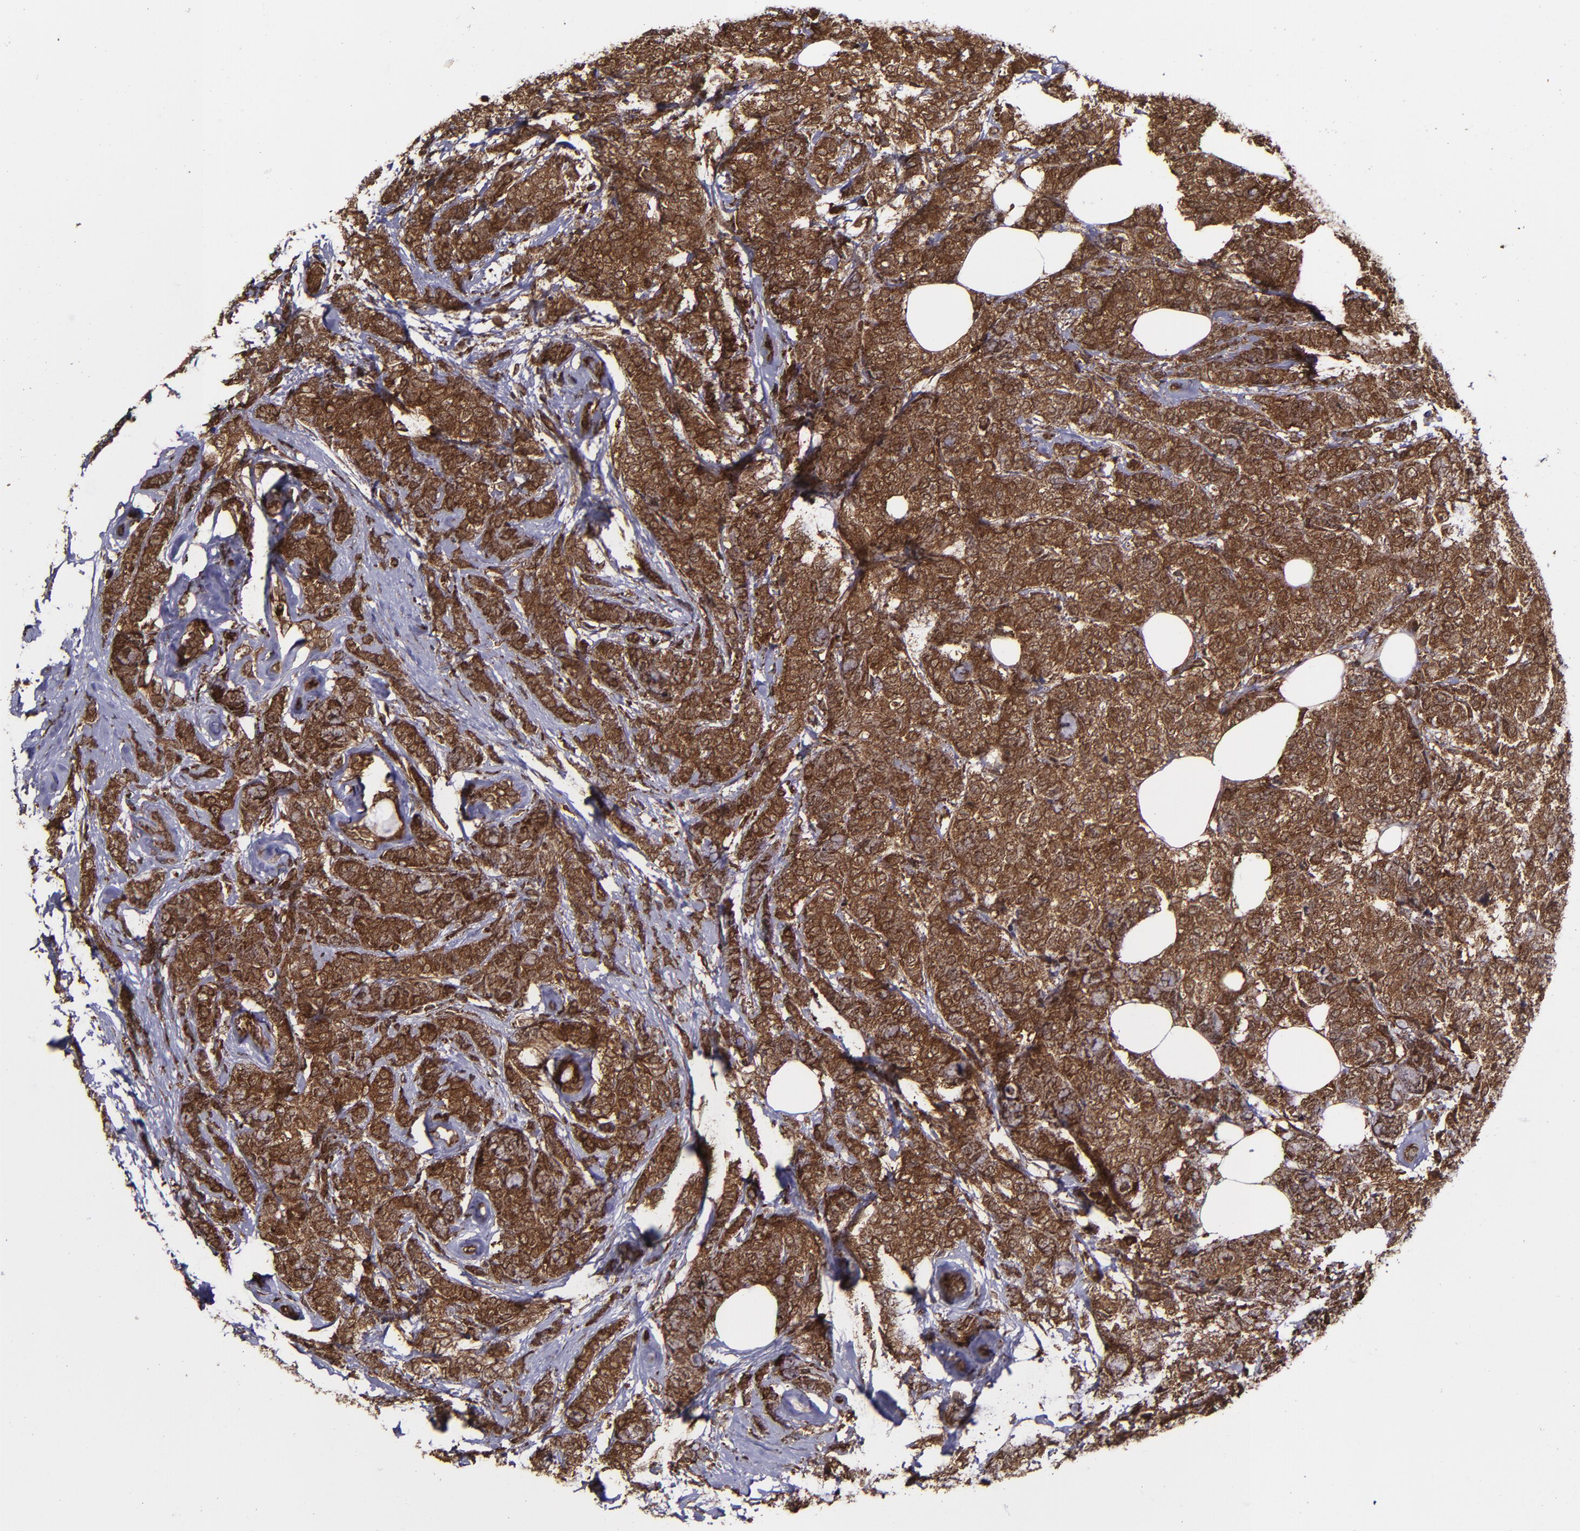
{"staining": {"intensity": "strong", "quantity": ">75%", "location": "cytoplasmic/membranous,nuclear"}, "tissue": "breast cancer", "cell_type": "Tumor cells", "image_type": "cancer", "snomed": [{"axis": "morphology", "description": "Lobular carcinoma"}, {"axis": "topography", "description": "Breast"}], "caption": "IHC photomicrograph of neoplastic tissue: lobular carcinoma (breast) stained using IHC shows high levels of strong protein expression localized specifically in the cytoplasmic/membranous and nuclear of tumor cells, appearing as a cytoplasmic/membranous and nuclear brown color.", "gene": "EIF4ENIF1", "patient": {"sex": "female", "age": 60}}